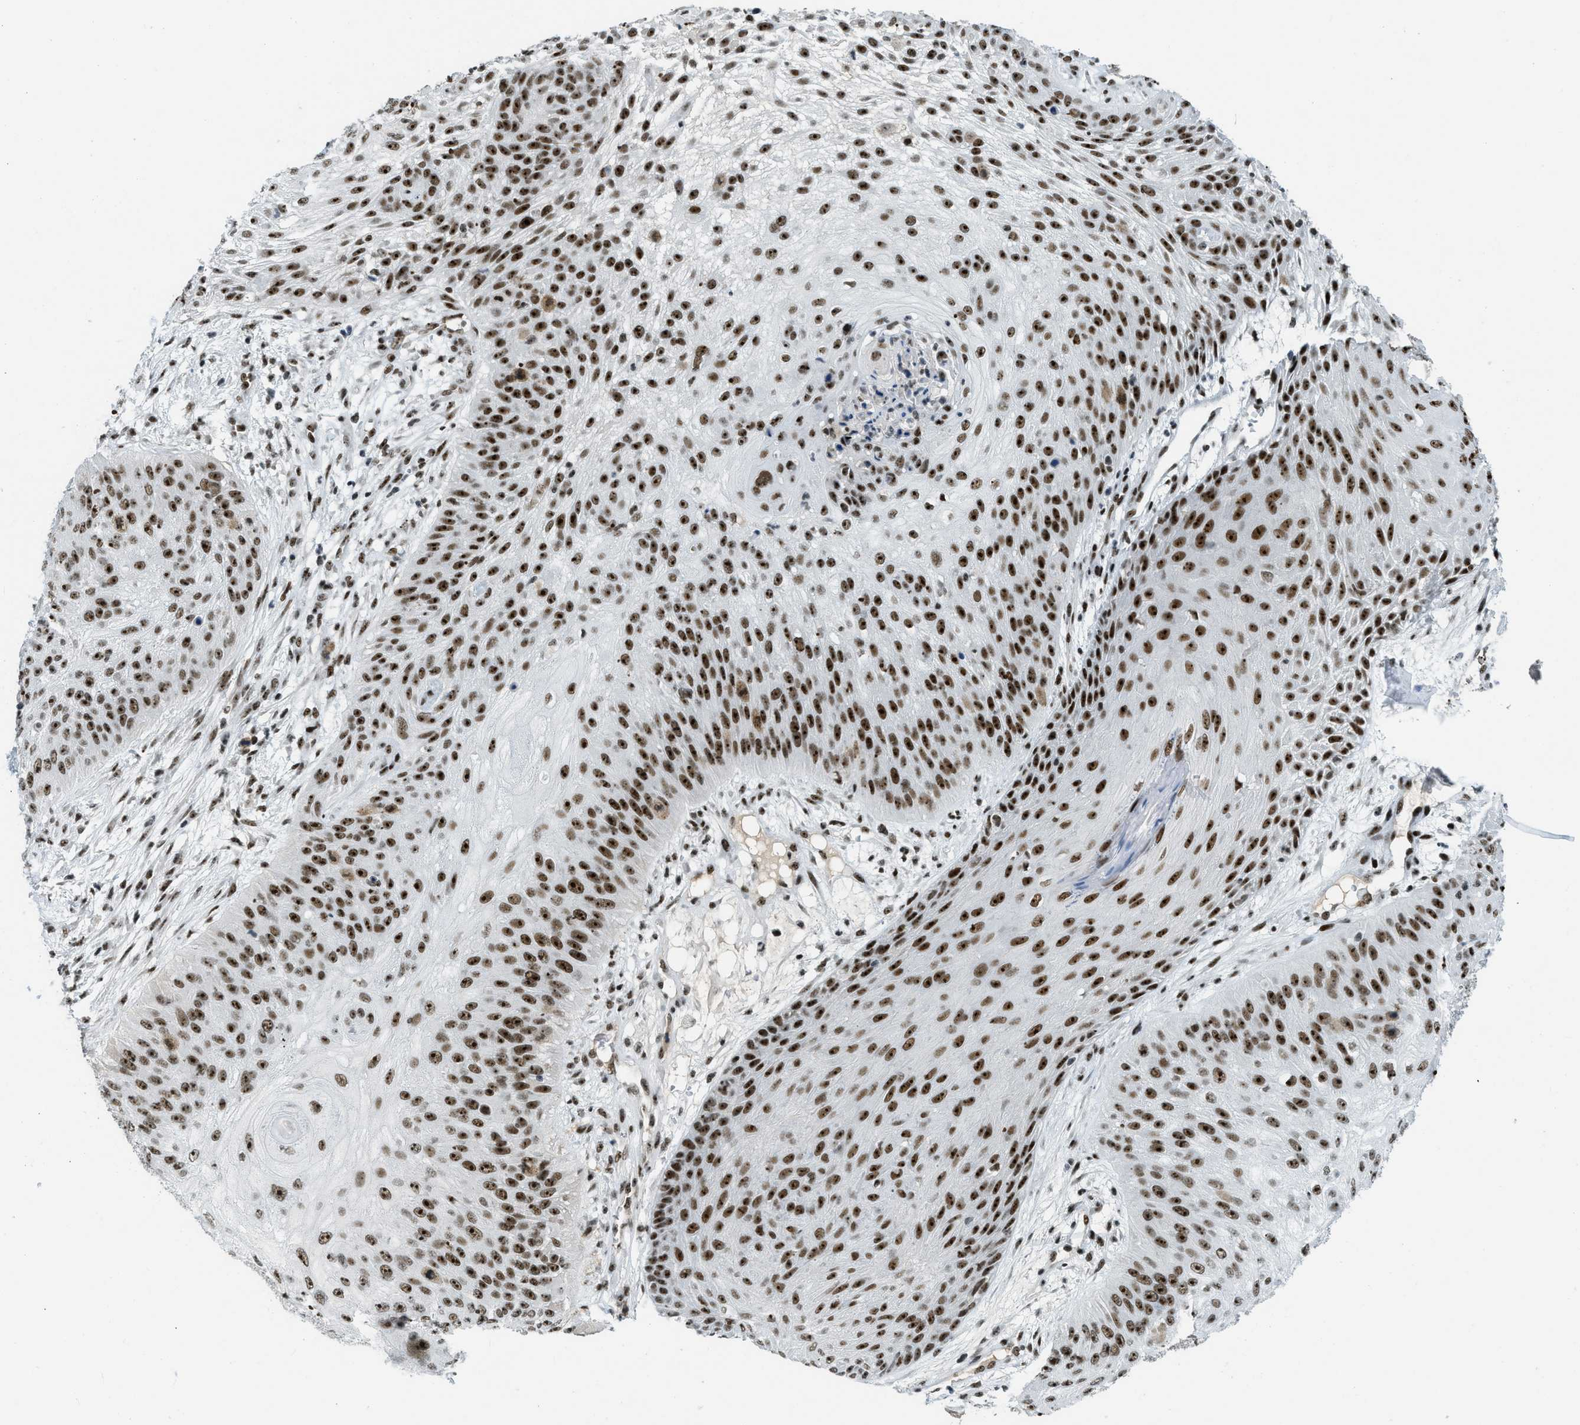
{"staining": {"intensity": "strong", "quantity": ">75%", "location": "nuclear"}, "tissue": "skin cancer", "cell_type": "Tumor cells", "image_type": "cancer", "snomed": [{"axis": "morphology", "description": "Squamous cell carcinoma, NOS"}, {"axis": "topography", "description": "Skin"}], "caption": "Protein staining demonstrates strong nuclear positivity in about >75% of tumor cells in skin cancer (squamous cell carcinoma).", "gene": "URB1", "patient": {"sex": "female", "age": 80}}